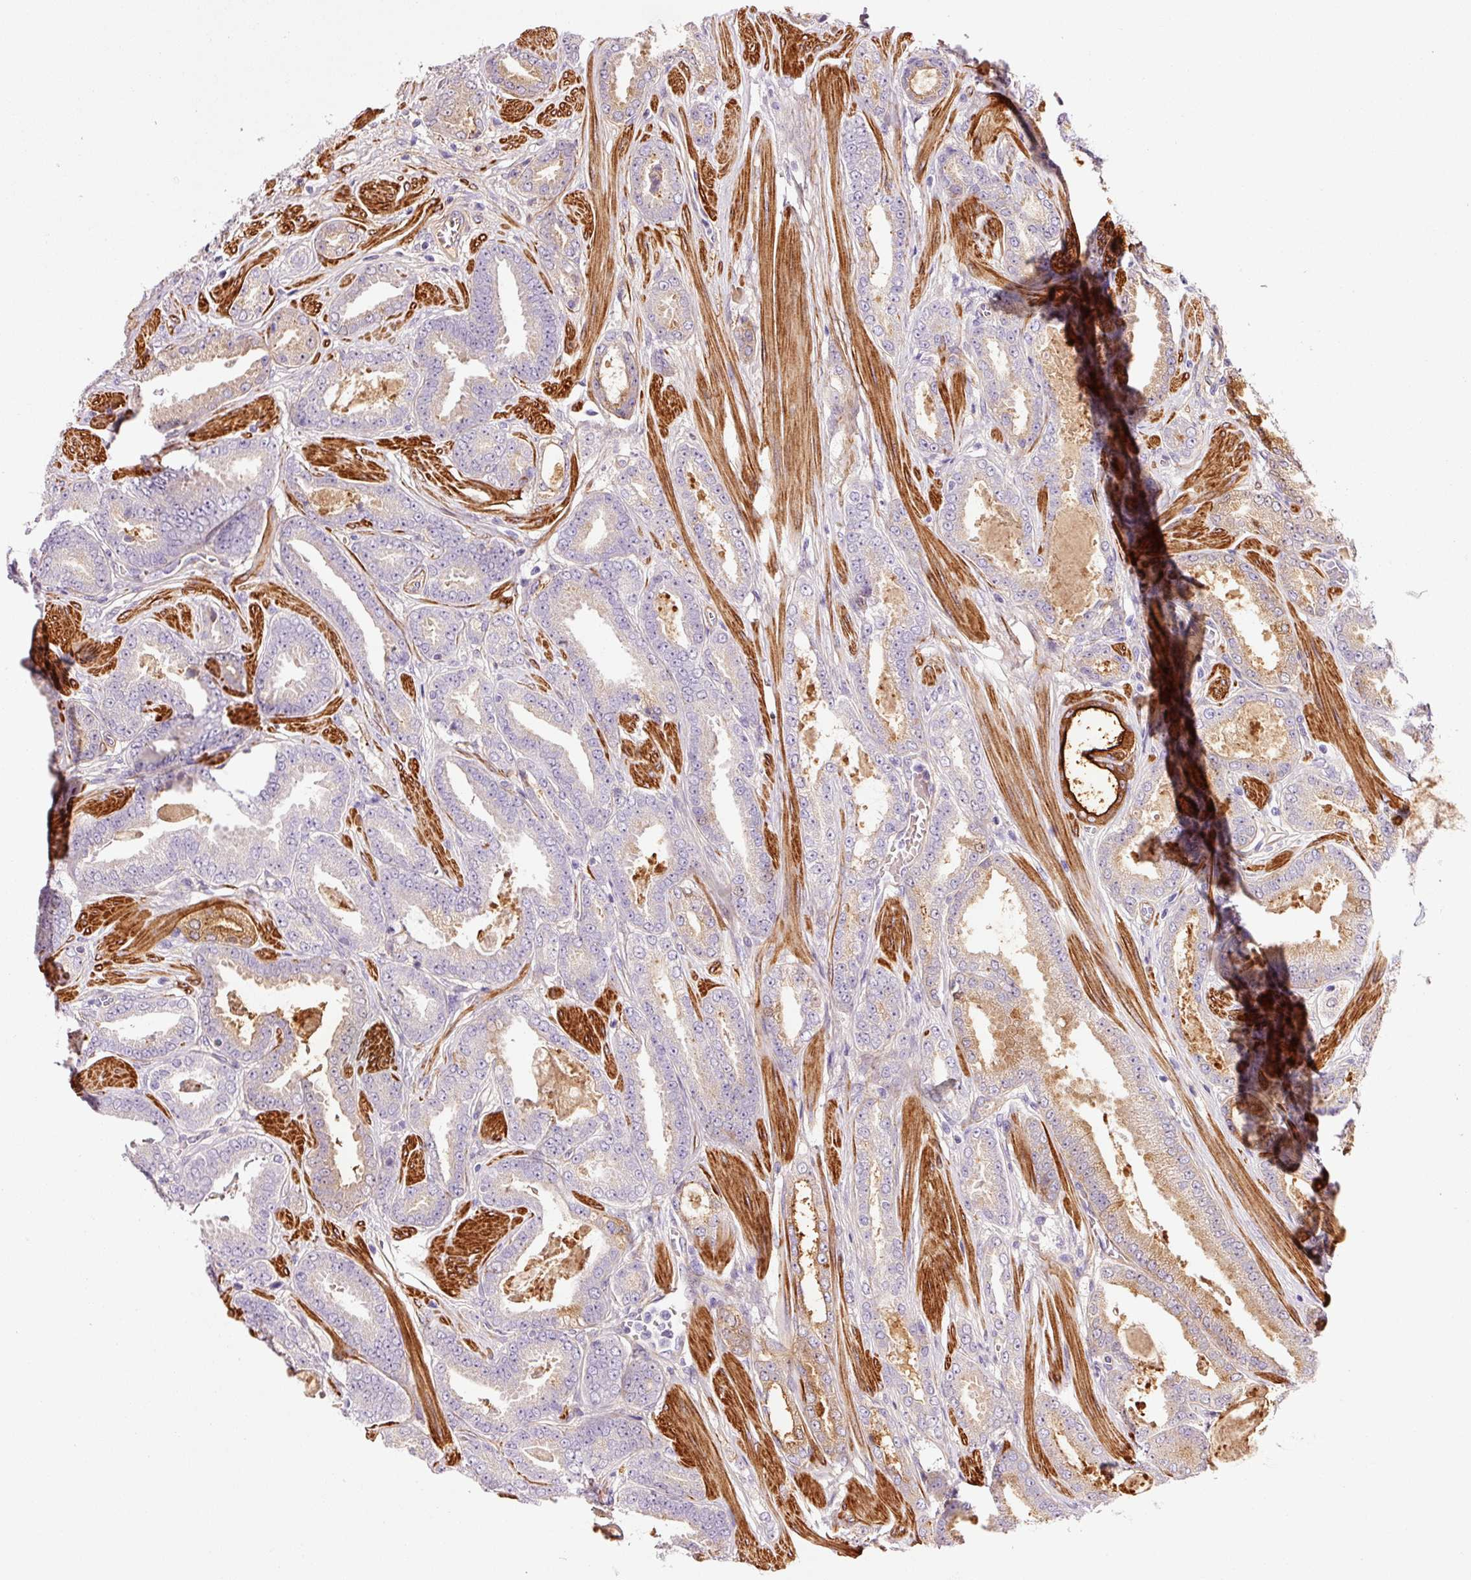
{"staining": {"intensity": "negative", "quantity": "none", "location": "none"}, "tissue": "prostate cancer", "cell_type": "Tumor cells", "image_type": "cancer", "snomed": [{"axis": "morphology", "description": "Adenocarcinoma, Low grade"}, {"axis": "topography", "description": "Prostate"}], "caption": "DAB (3,3'-diaminobenzidine) immunohistochemical staining of adenocarcinoma (low-grade) (prostate) exhibits no significant expression in tumor cells. (Immunohistochemistry, brightfield microscopy, high magnification).", "gene": "ANKRD20A1", "patient": {"sex": "male", "age": 42}}